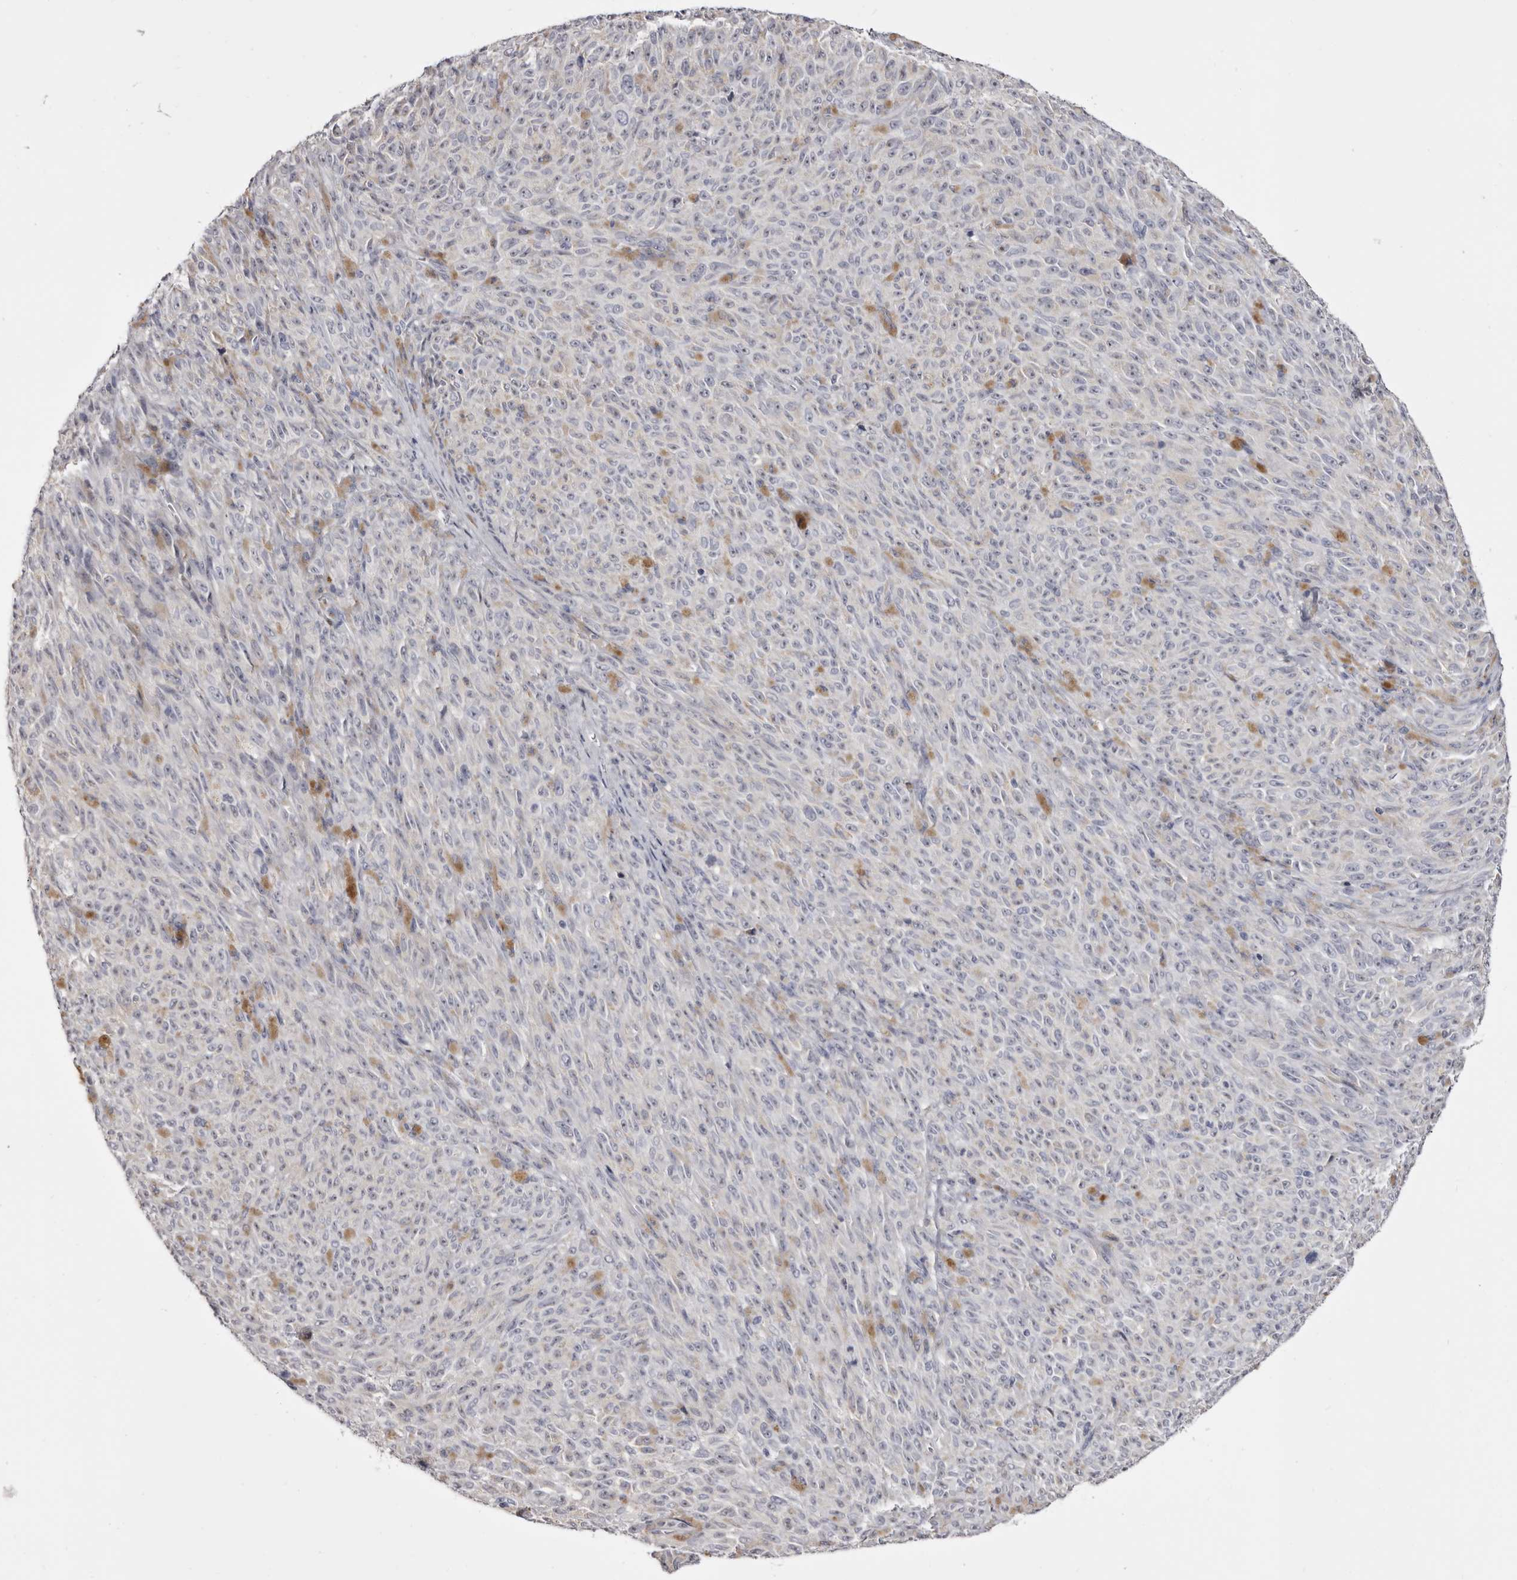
{"staining": {"intensity": "negative", "quantity": "none", "location": "none"}, "tissue": "melanoma", "cell_type": "Tumor cells", "image_type": "cancer", "snomed": [{"axis": "morphology", "description": "Malignant melanoma, NOS"}, {"axis": "topography", "description": "Skin"}], "caption": "High magnification brightfield microscopy of malignant melanoma stained with DAB (brown) and counterstained with hematoxylin (blue): tumor cells show no significant expression.", "gene": "CASQ1", "patient": {"sex": "female", "age": 82}}